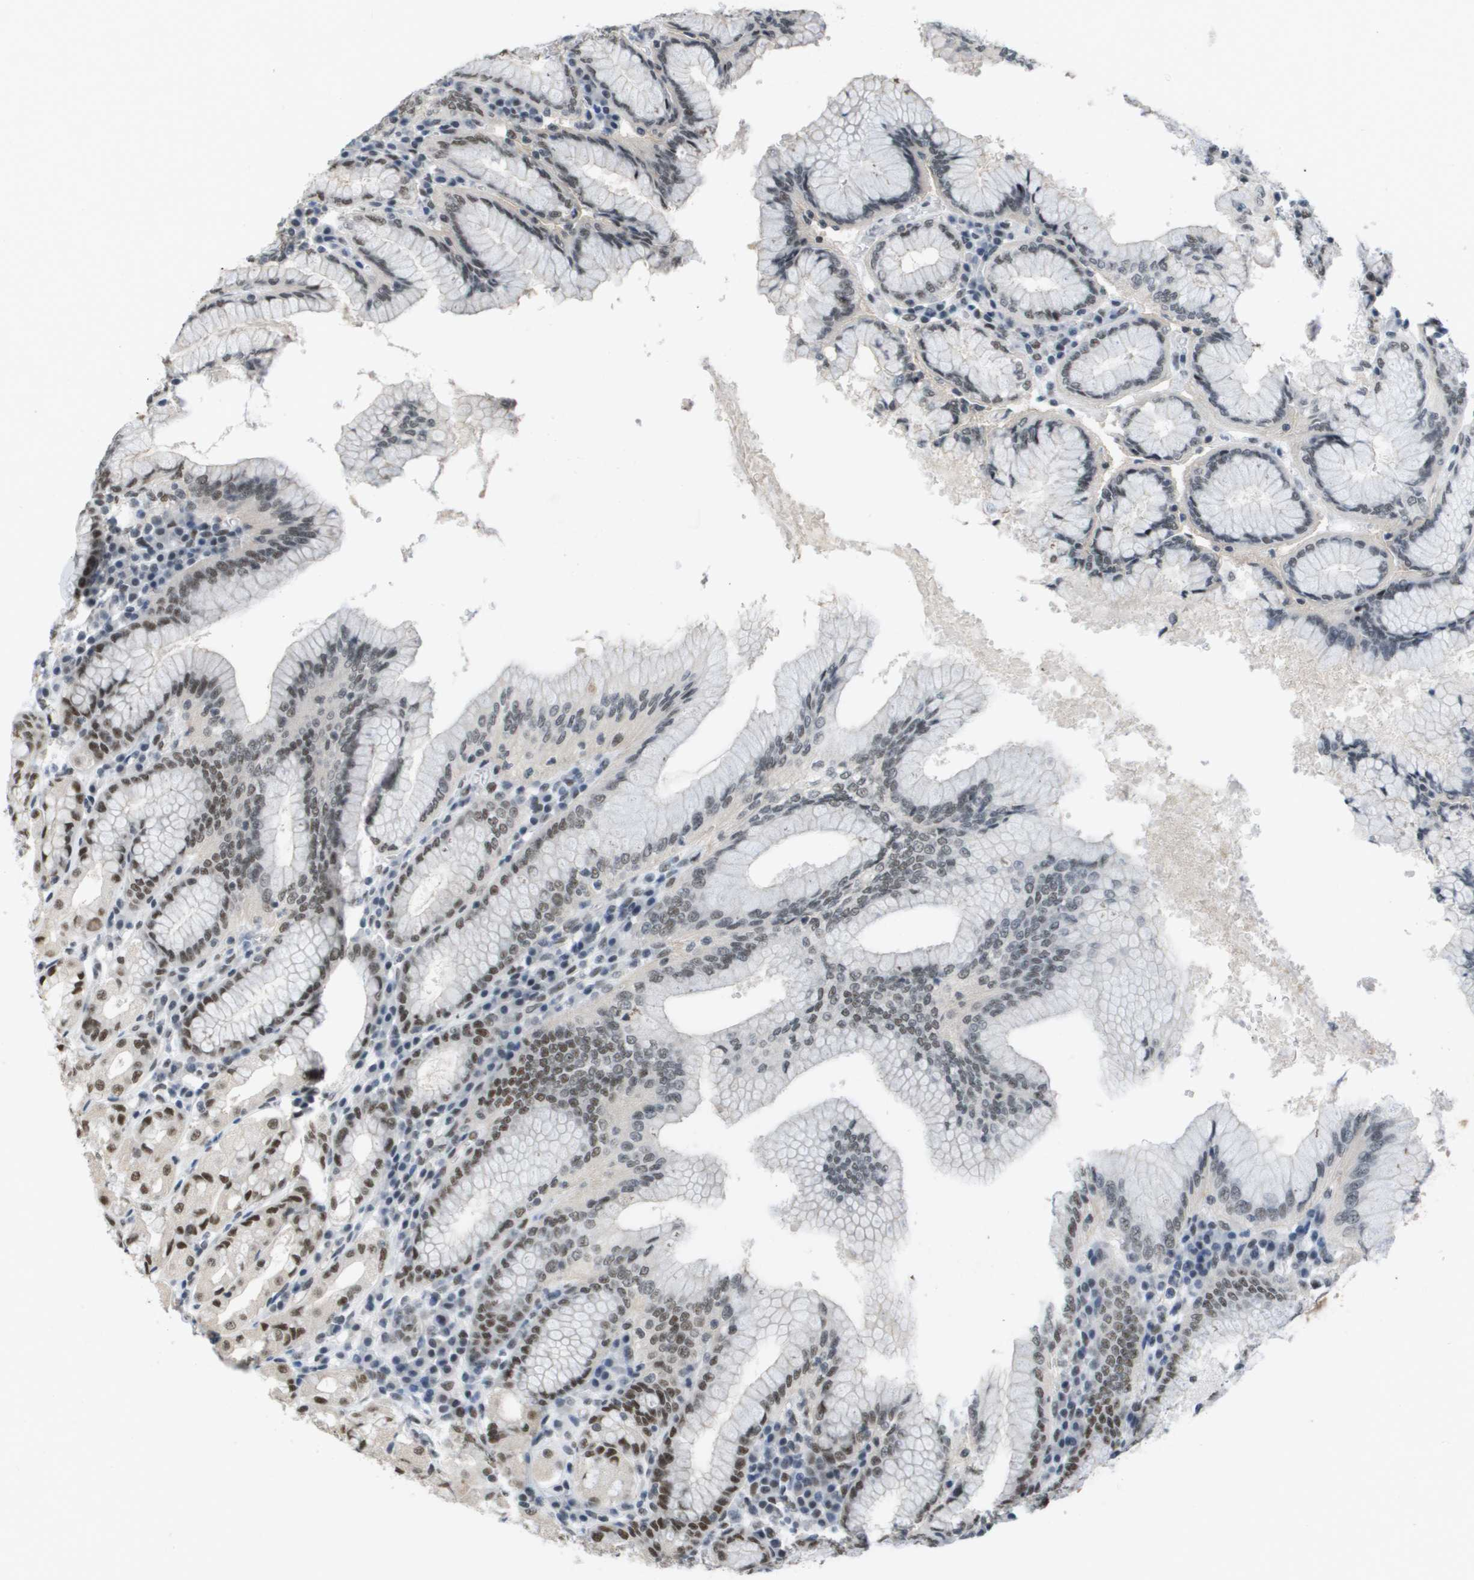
{"staining": {"intensity": "moderate", "quantity": ">75%", "location": "nuclear"}, "tissue": "stomach", "cell_type": "Glandular cells", "image_type": "normal", "snomed": [{"axis": "morphology", "description": "Normal tissue, NOS"}, {"axis": "topography", "description": "Stomach"}, {"axis": "topography", "description": "Stomach, lower"}], "caption": "A brown stain highlights moderate nuclear expression of a protein in glandular cells of benign human stomach. (Brightfield microscopy of DAB IHC at high magnification).", "gene": "ISY1", "patient": {"sex": "female", "age": 56}}